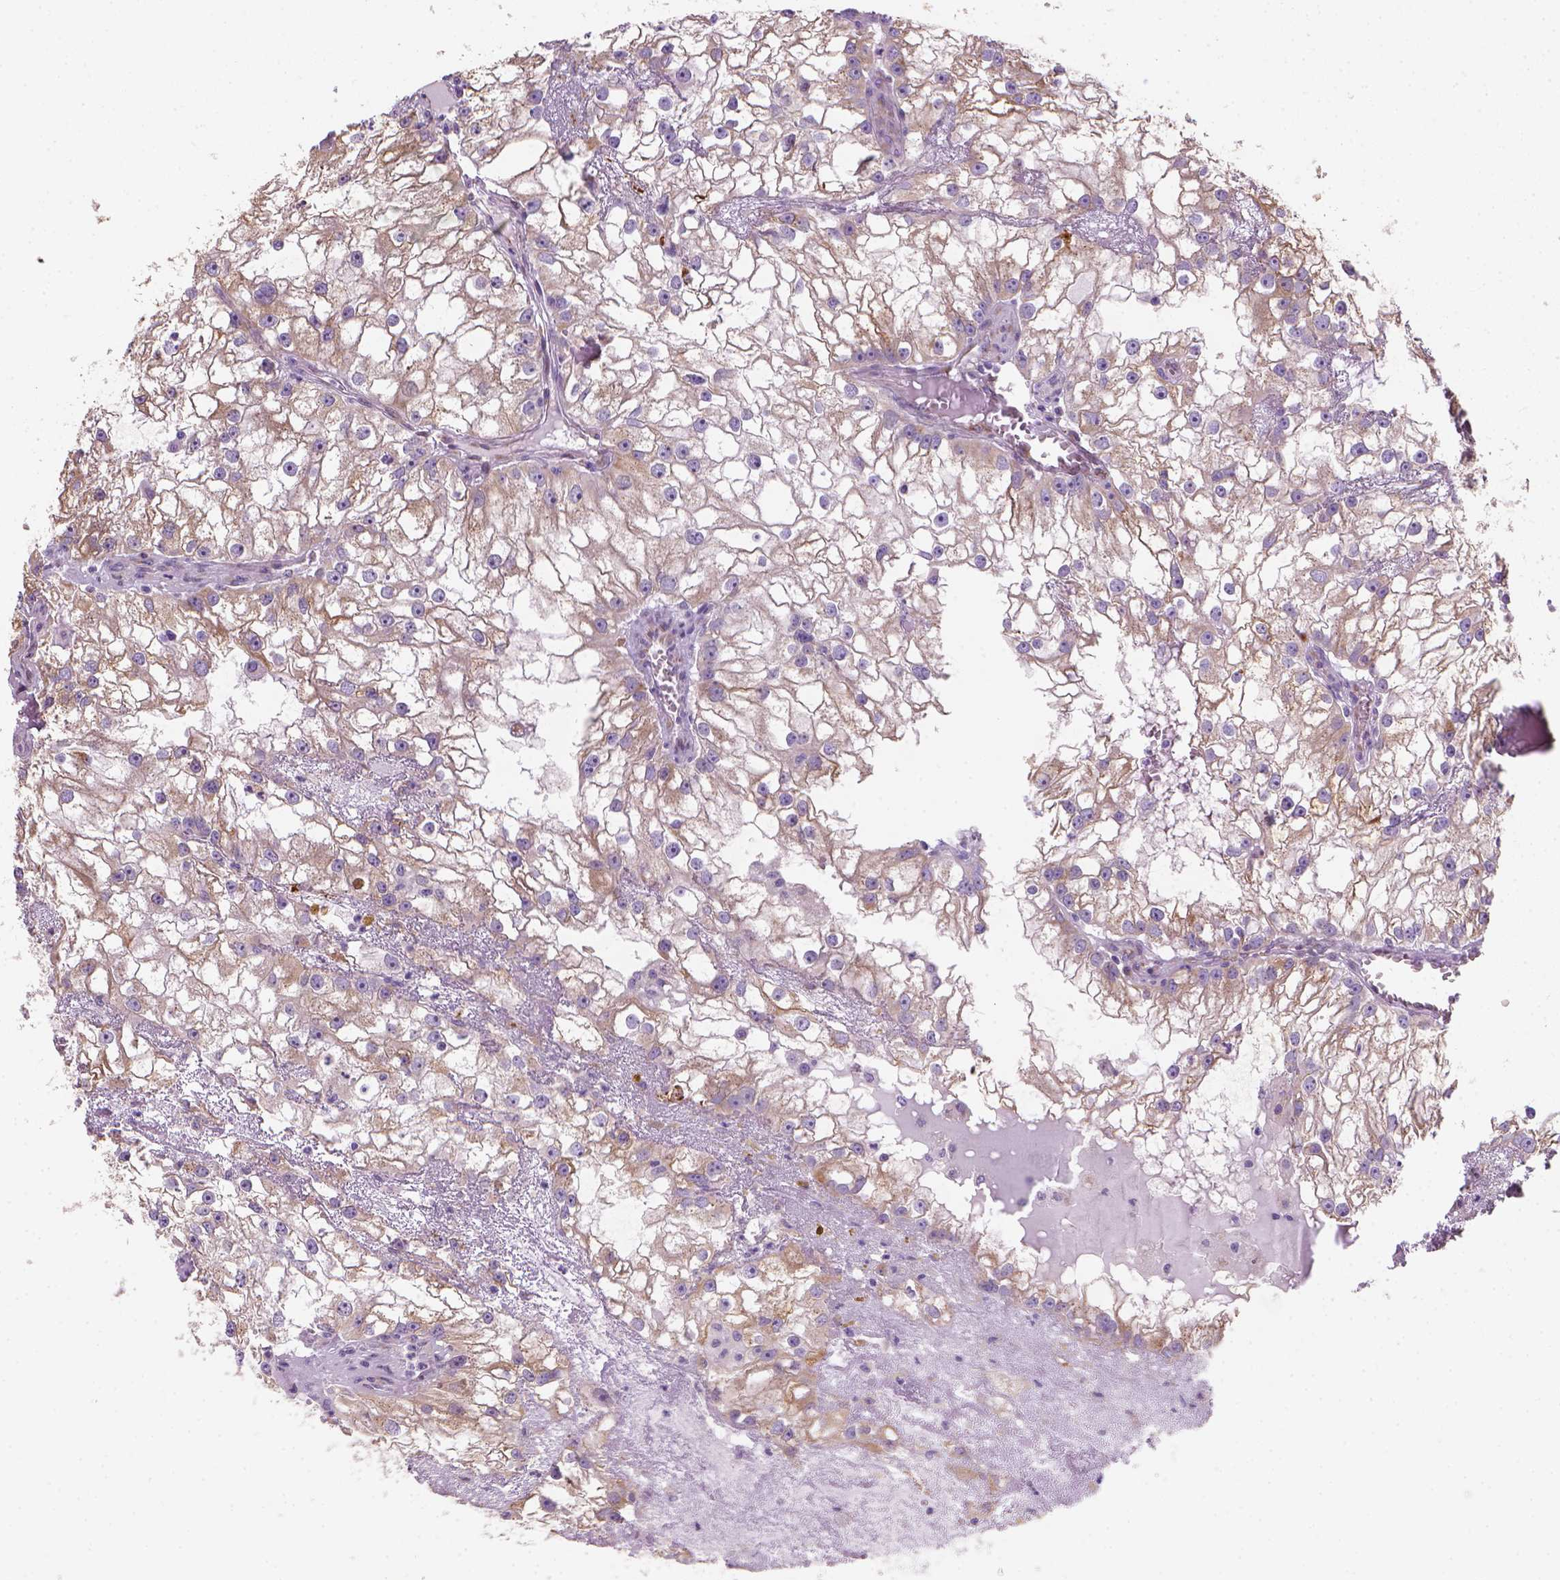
{"staining": {"intensity": "weak", "quantity": "25%-75%", "location": "cytoplasmic/membranous"}, "tissue": "renal cancer", "cell_type": "Tumor cells", "image_type": "cancer", "snomed": [{"axis": "morphology", "description": "Adenocarcinoma, NOS"}, {"axis": "topography", "description": "Kidney"}], "caption": "About 25%-75% of tumor cells in human adenocarcinoma (renal) display weak cytoplasmic/membranous protein positivity as visualized by brown immunohistochemical staining.", "gene": "CES2", "patient": {"sex": "male", "age": 59}}